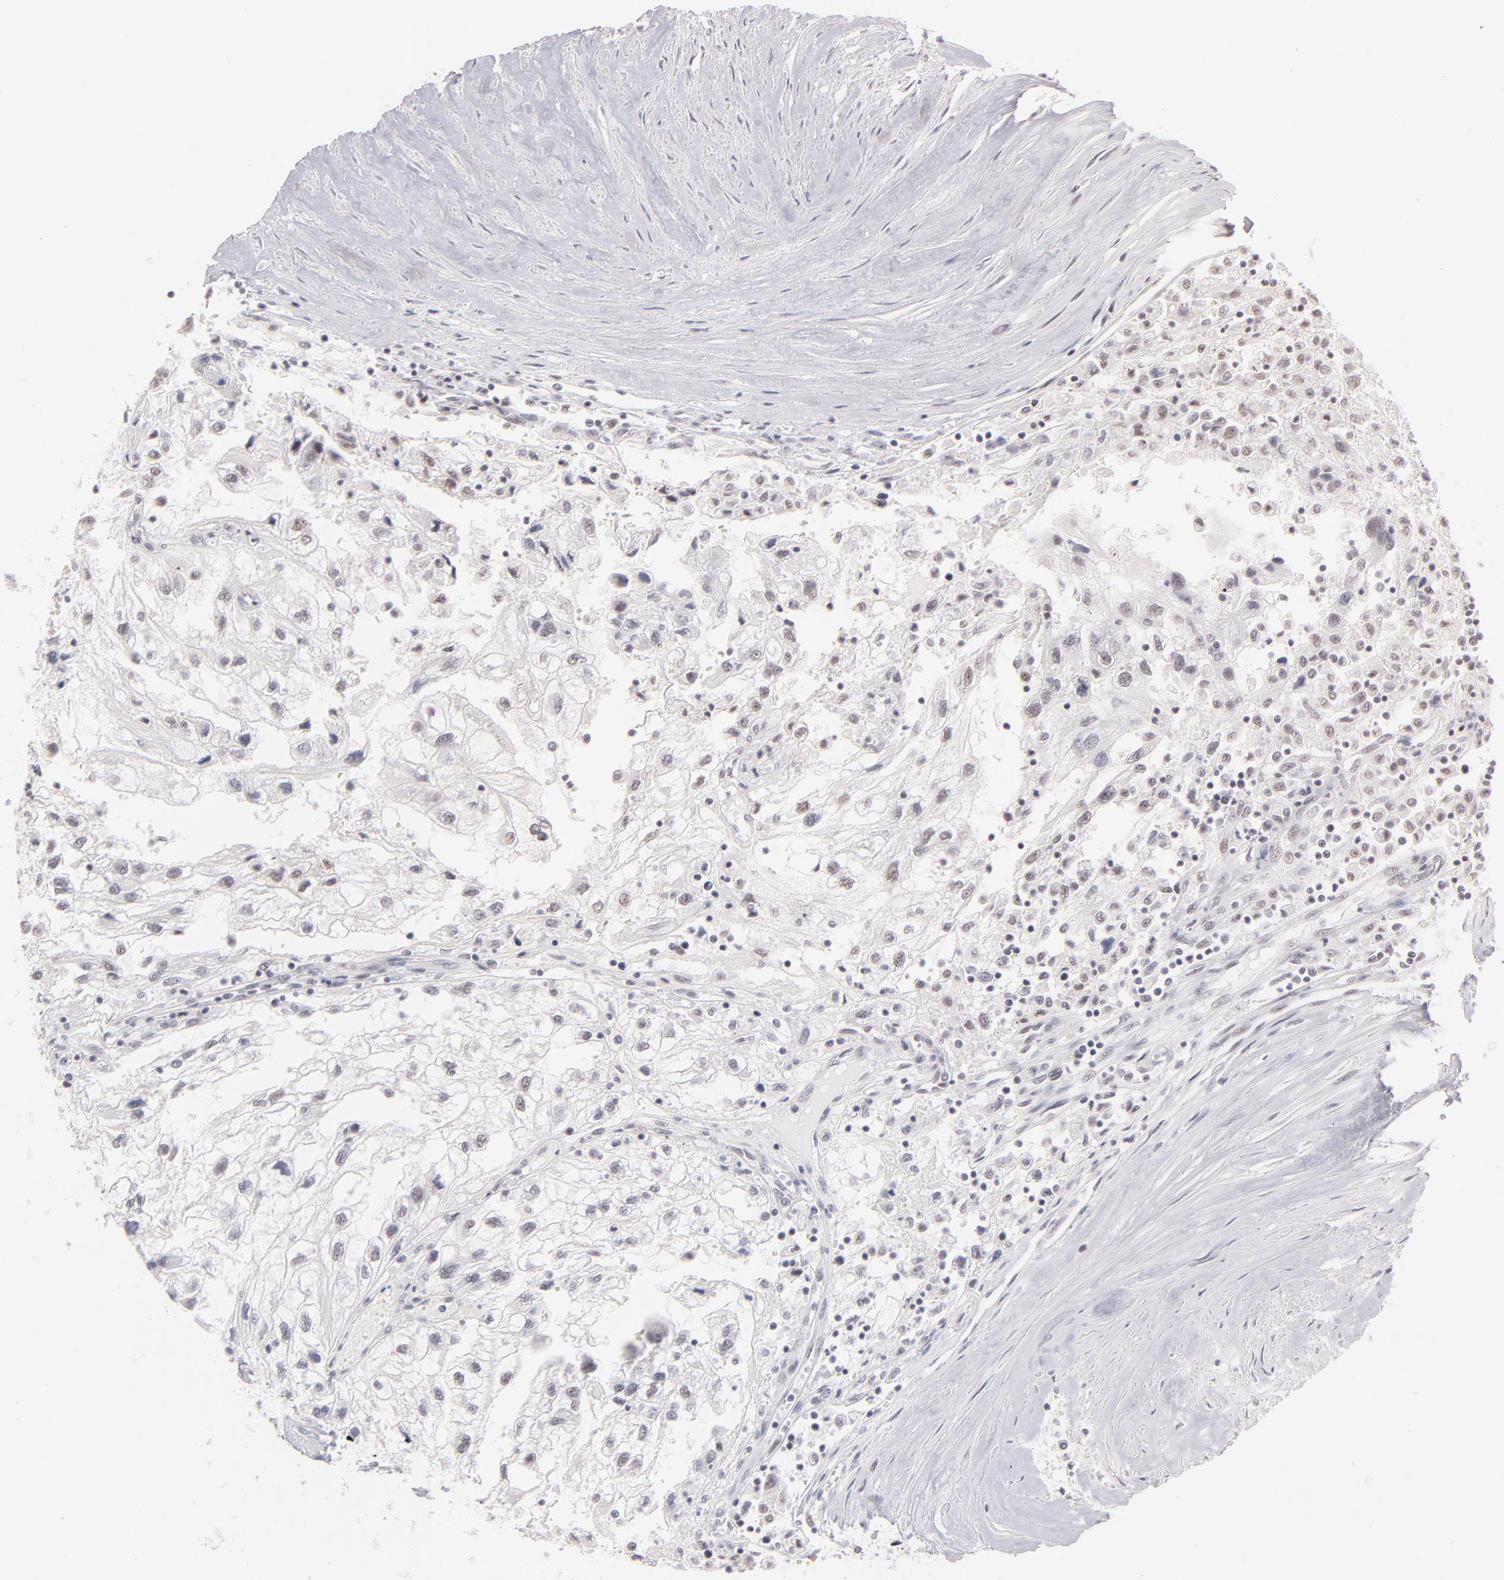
{"staining": {"intensity": "weak", "quantity": "25%-75%", "location": "nuclear"}, "tissue": "renal cancer", "cell_type": "Tumor cells", "image_type": "cancer", "snomed": [{"axis": "morphology", "description": "Normal tissue, NOS"}, {"axis": "morphology", "description": "Adenocarcinoma, NOS"}, {"axis": "topography", "description": "Kidney"}], "caption": "An immunohistochemistry histopathology image of tumor tissue is shown. Protein staining in brown shows weak nuclear positivity in adenocarcinoma (renal) within tumor cells.", "gene": "KHNYN", "patient": {"sex": "male", "age": 71}}